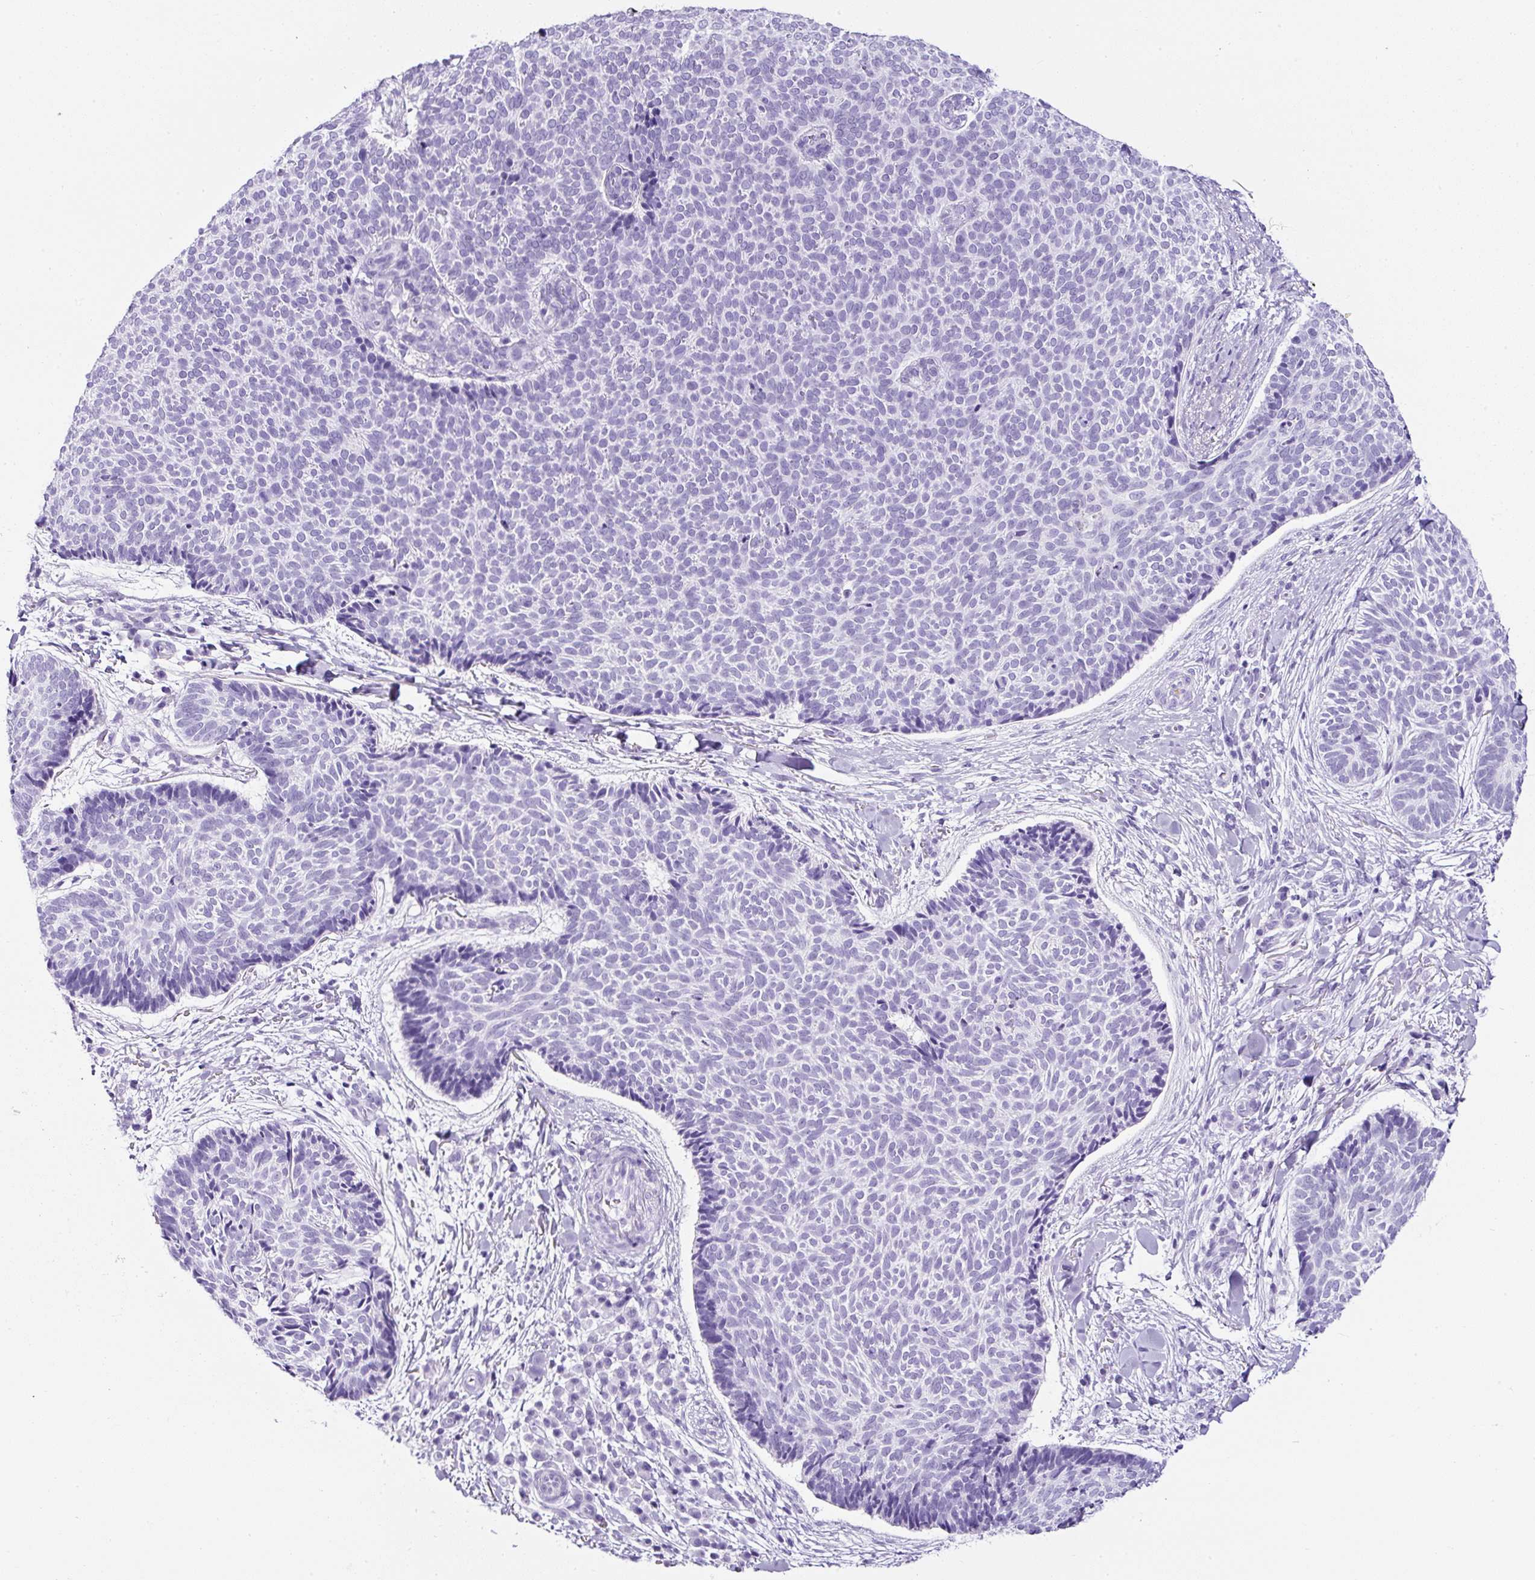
{"staining": {"intensity": "negative", "quantity": "none", "location": "none"}, "tissue": "skin cancer", "cell_type": "Tumor cells", "image_type": "cancer", "snomed": [{"axis": "morphology", "description": "Normal tissue, NOS"}, {"axis": "morphology", "description": "Basal cell carcinoma"}, {"axis": "topography", "description": "Skin"}], "caption": "IHC of skin cancer demonstrates no staining in tumor cells.", "gene": "TMEM200B", "patient": {"sex": "male", "age": 50}}